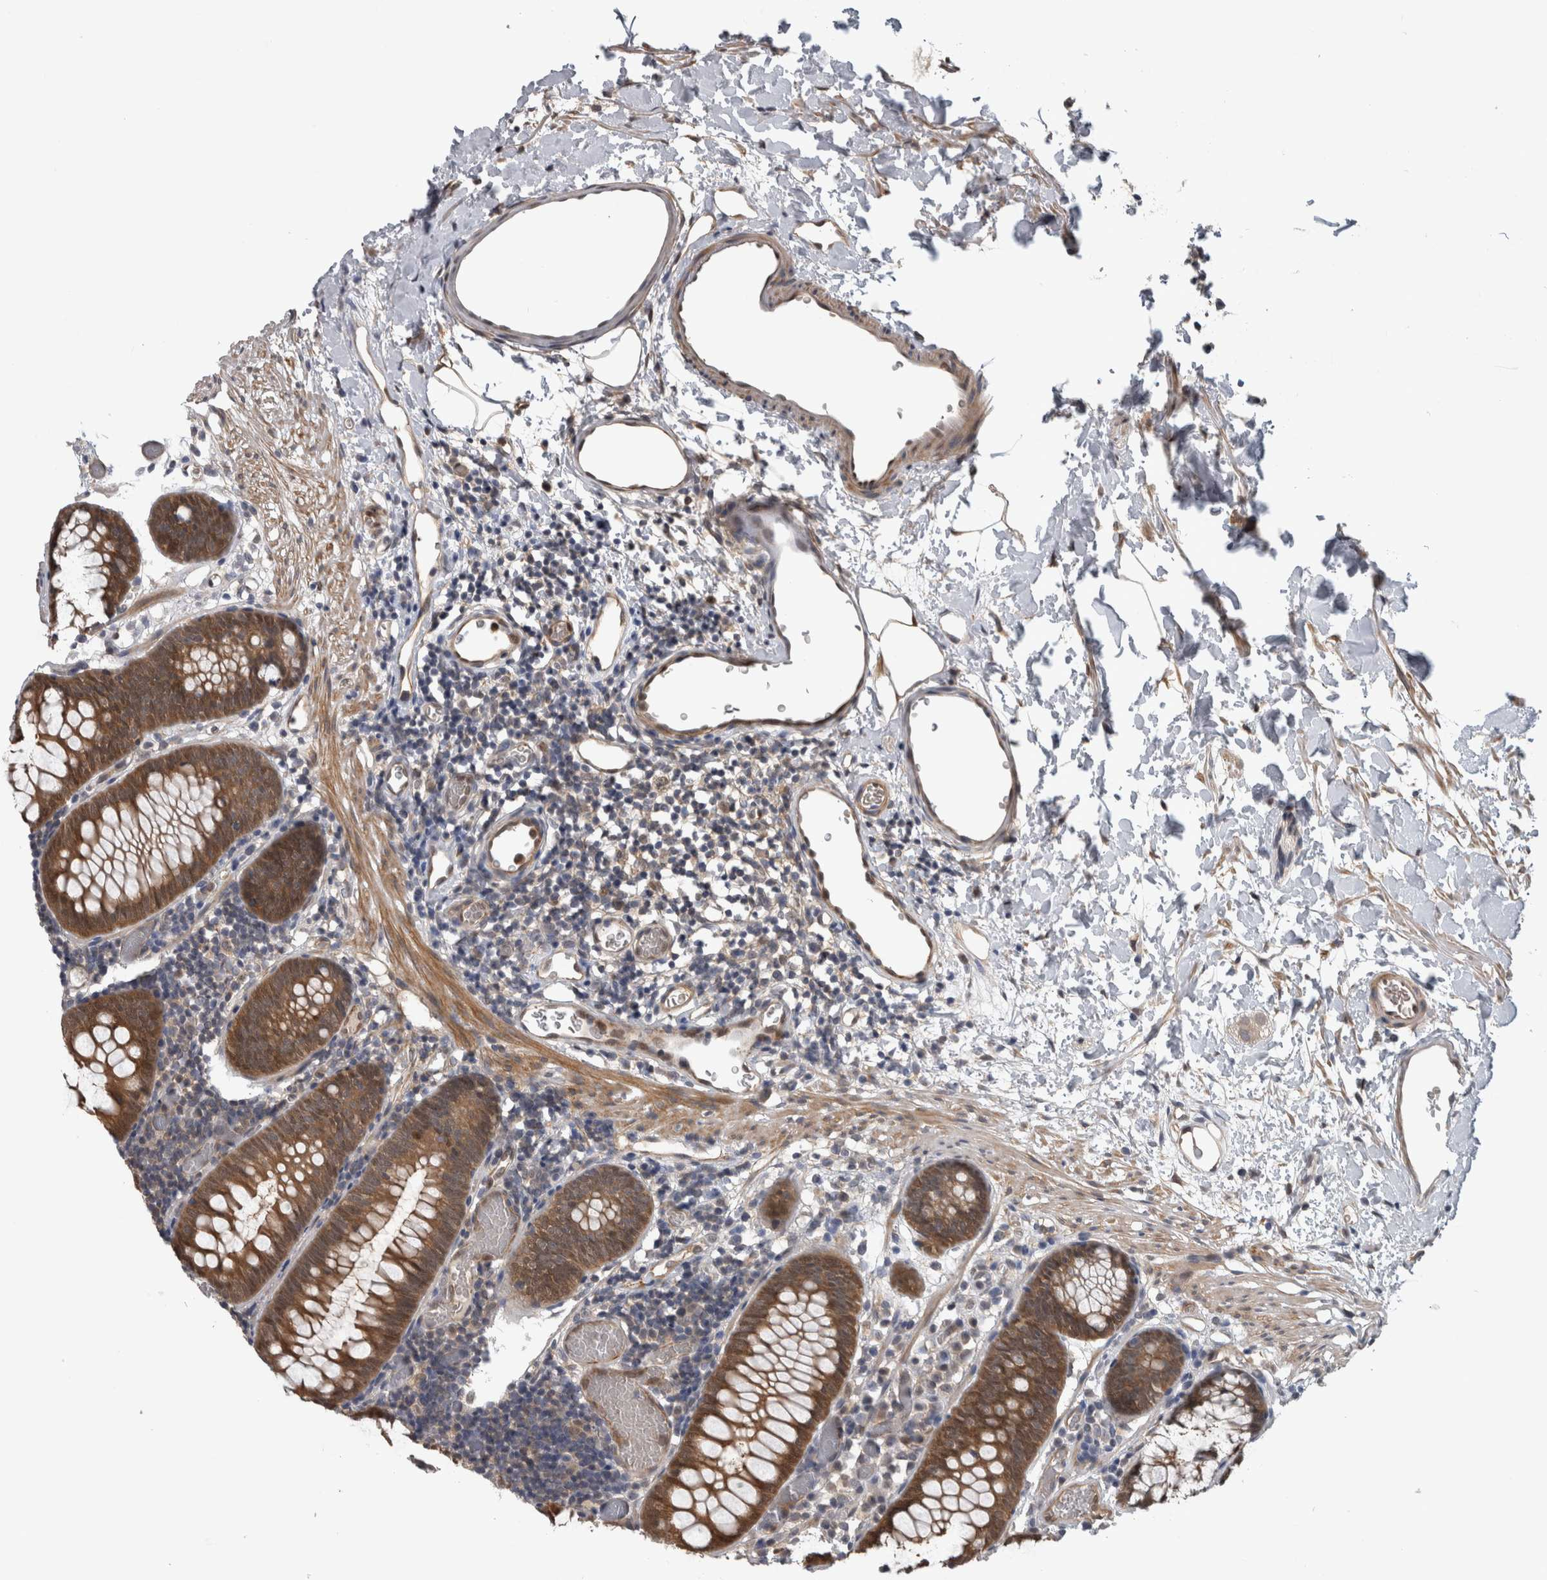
{"staining": {"intensity": "moderate", "quantity": ">75%", "location": "cytoplasmic/membranous"}, "tissue": "colon", "cell_type": "Endothelial cells", "image_type": "normal", "snomed": [{"axis": "morphology", "description": "Normal tissue, NOS"}, {"axis": "topography", "description": "Colon"}], "caption": "Immunohistochemistry (DAB) staining of normal colon reveals moderate cytoplasmic/membranous protein staining in about >75% of endothelial cells.", "gene": "NAPRT", "patient": {"sex": "male", "age": 14}}